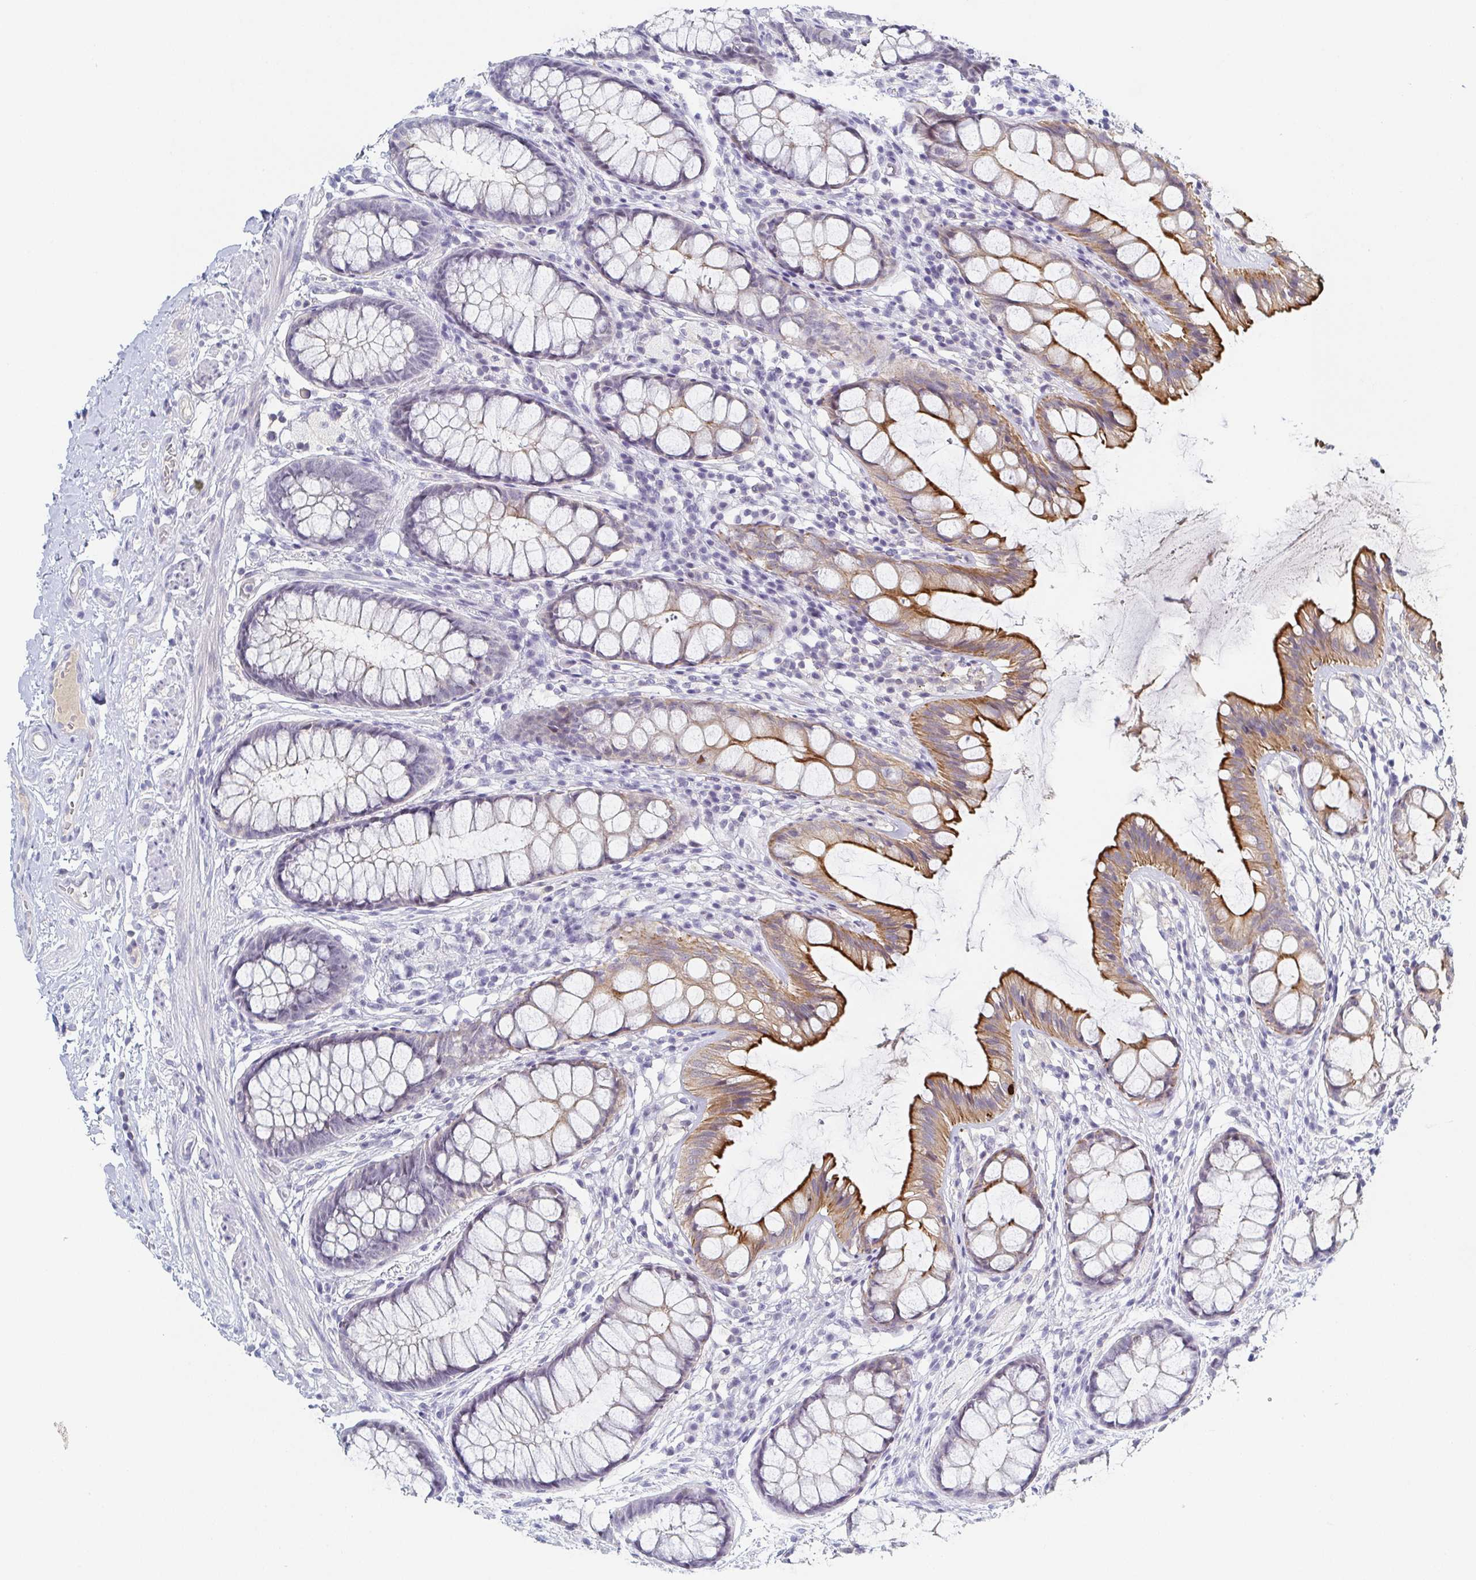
{"staining": {"intensity": "moderate", "quantity": "25%-75%", "location": "cytoplasmic/membranous"}, "tissue": "rectum", "cell_type": "Glandular cells", "image_type": "normal", "snomed": [{"axis": "morphology", "description": "Normal tissue, NOS"}, {"axis": "topography", "description": "Rectum"}], "caption": "Approximately 25%-75% of glandular cells in normal rectum show moderate cytoplasmic/membranous protein expression as visualized by brown immunohistochemical staining.", "gene": "RHOV", "patient": {"sex": "female", "age": 62}}